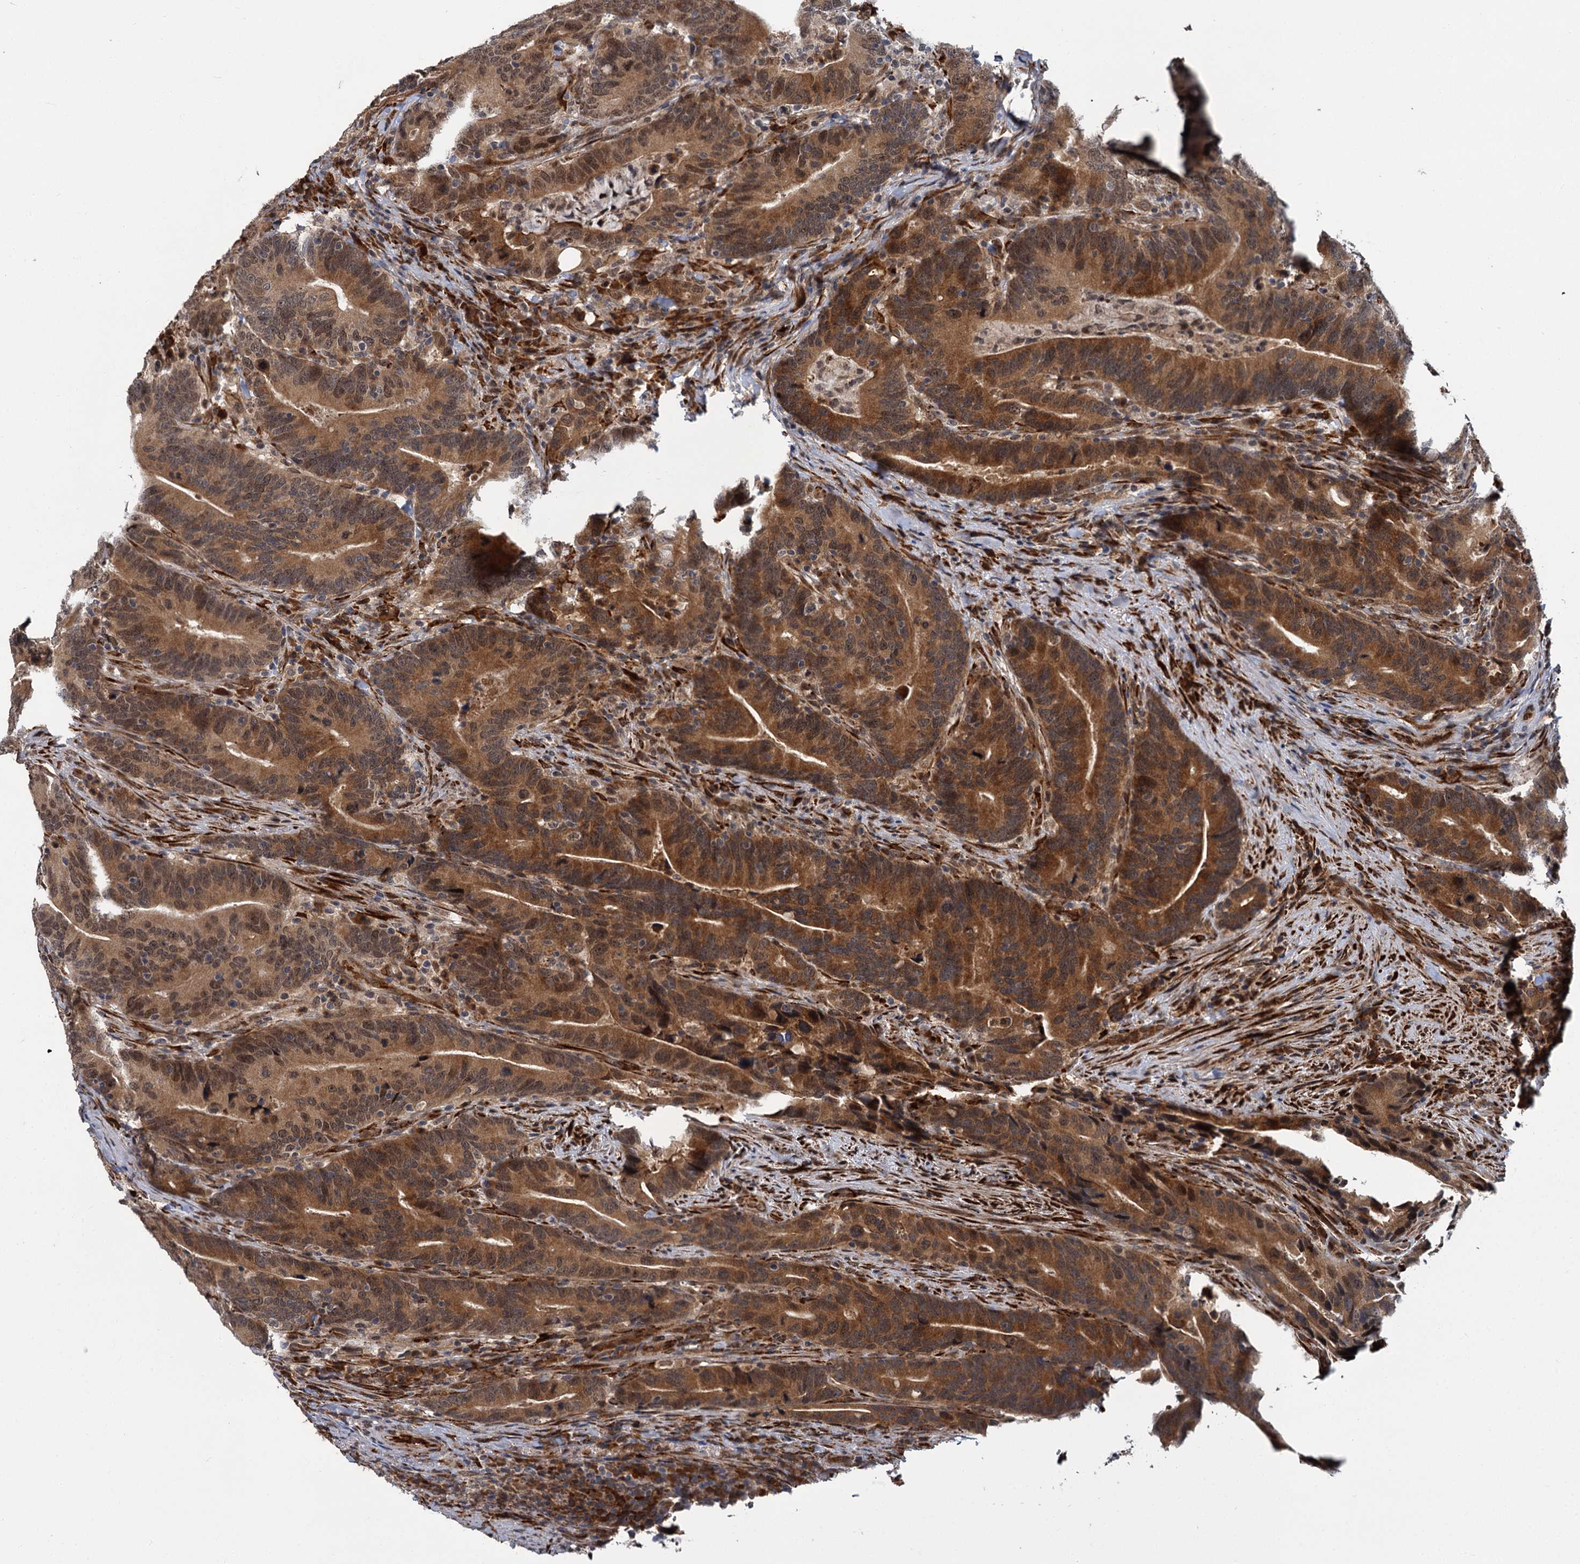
{"staining": {"intensity": "strong", "quantity": ">75%", "location": "cytoplasmic/membranous"}, "tissue": "colorectal cancer", "cell_type": "Tumor cells", "image_type": "cancer", "snomed": [{"axis": "morphology", "description": "Adenocarcinoma, NOS"}, {"axis": "topography", "description": "Colon"}], "caption": "High-magnification brightfield microscopy of colorectal cancer stained with DAB (brown) and counterstained with hematoxylin (blue). tumor cells exhibit strong cytoplasmic/membranous positivity is appreciated in approximately>75% of cells.", "gene": "APBA2", "patient": {"sex": "female", "age": 66}}